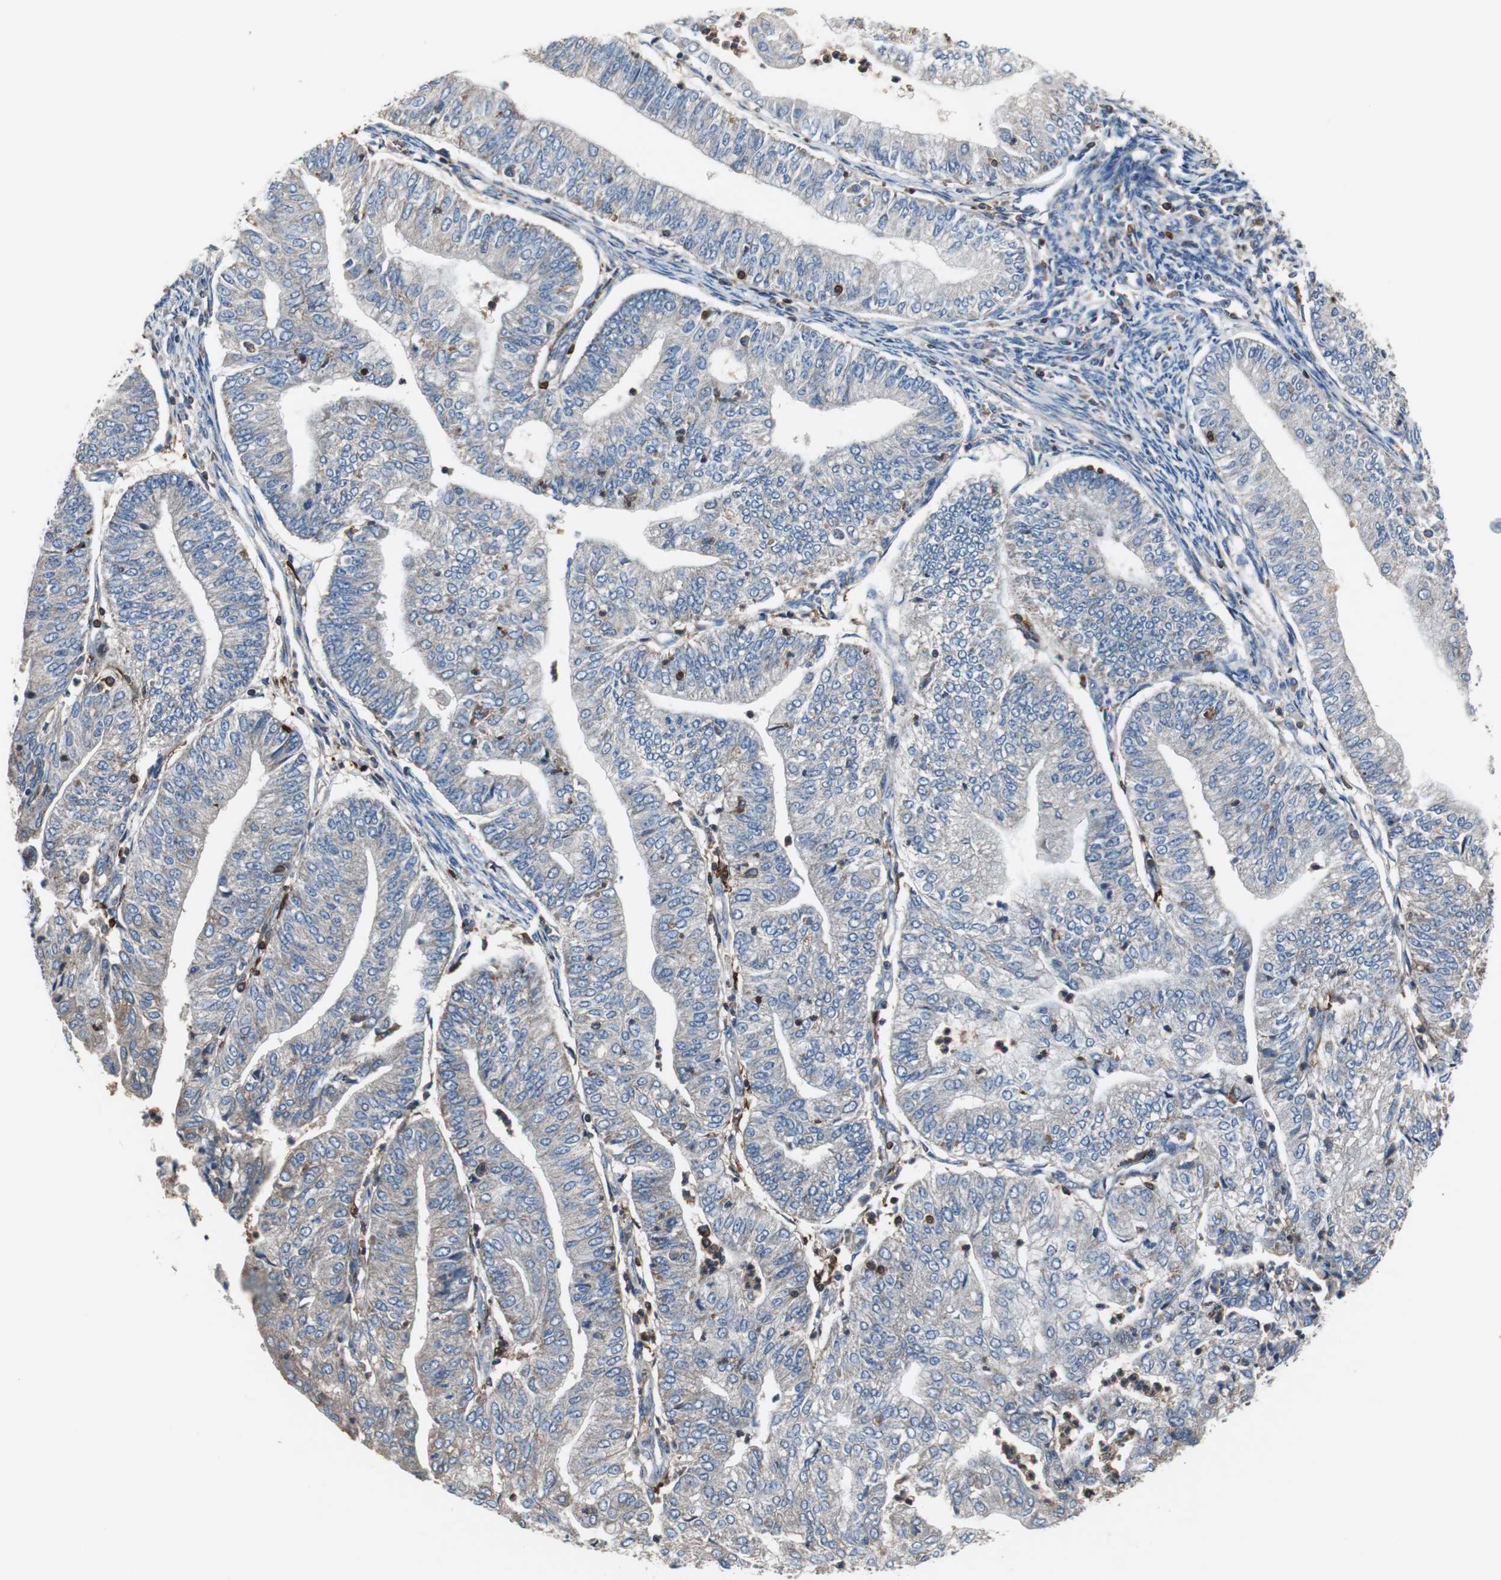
{"staining": {"intensity": "weak", "quantity": "<25%", "location": "cytoplasmic/membranous"}, "tissue": "endometrial cancer", "cell_type": "Tumor cells", "image_type": "cancer", "snomed": [{"axis": "morphology", "description": "Adenocarcinoma, NOS"}, {"axis": "topography", "description": "Endometrium"}], "caption": "Immunohistochemical staining of human endometrial cancer exhibits no significant expression in tumor cells.", "gene": "CALB2", "patient": {"sex": "female", "age": 59}}